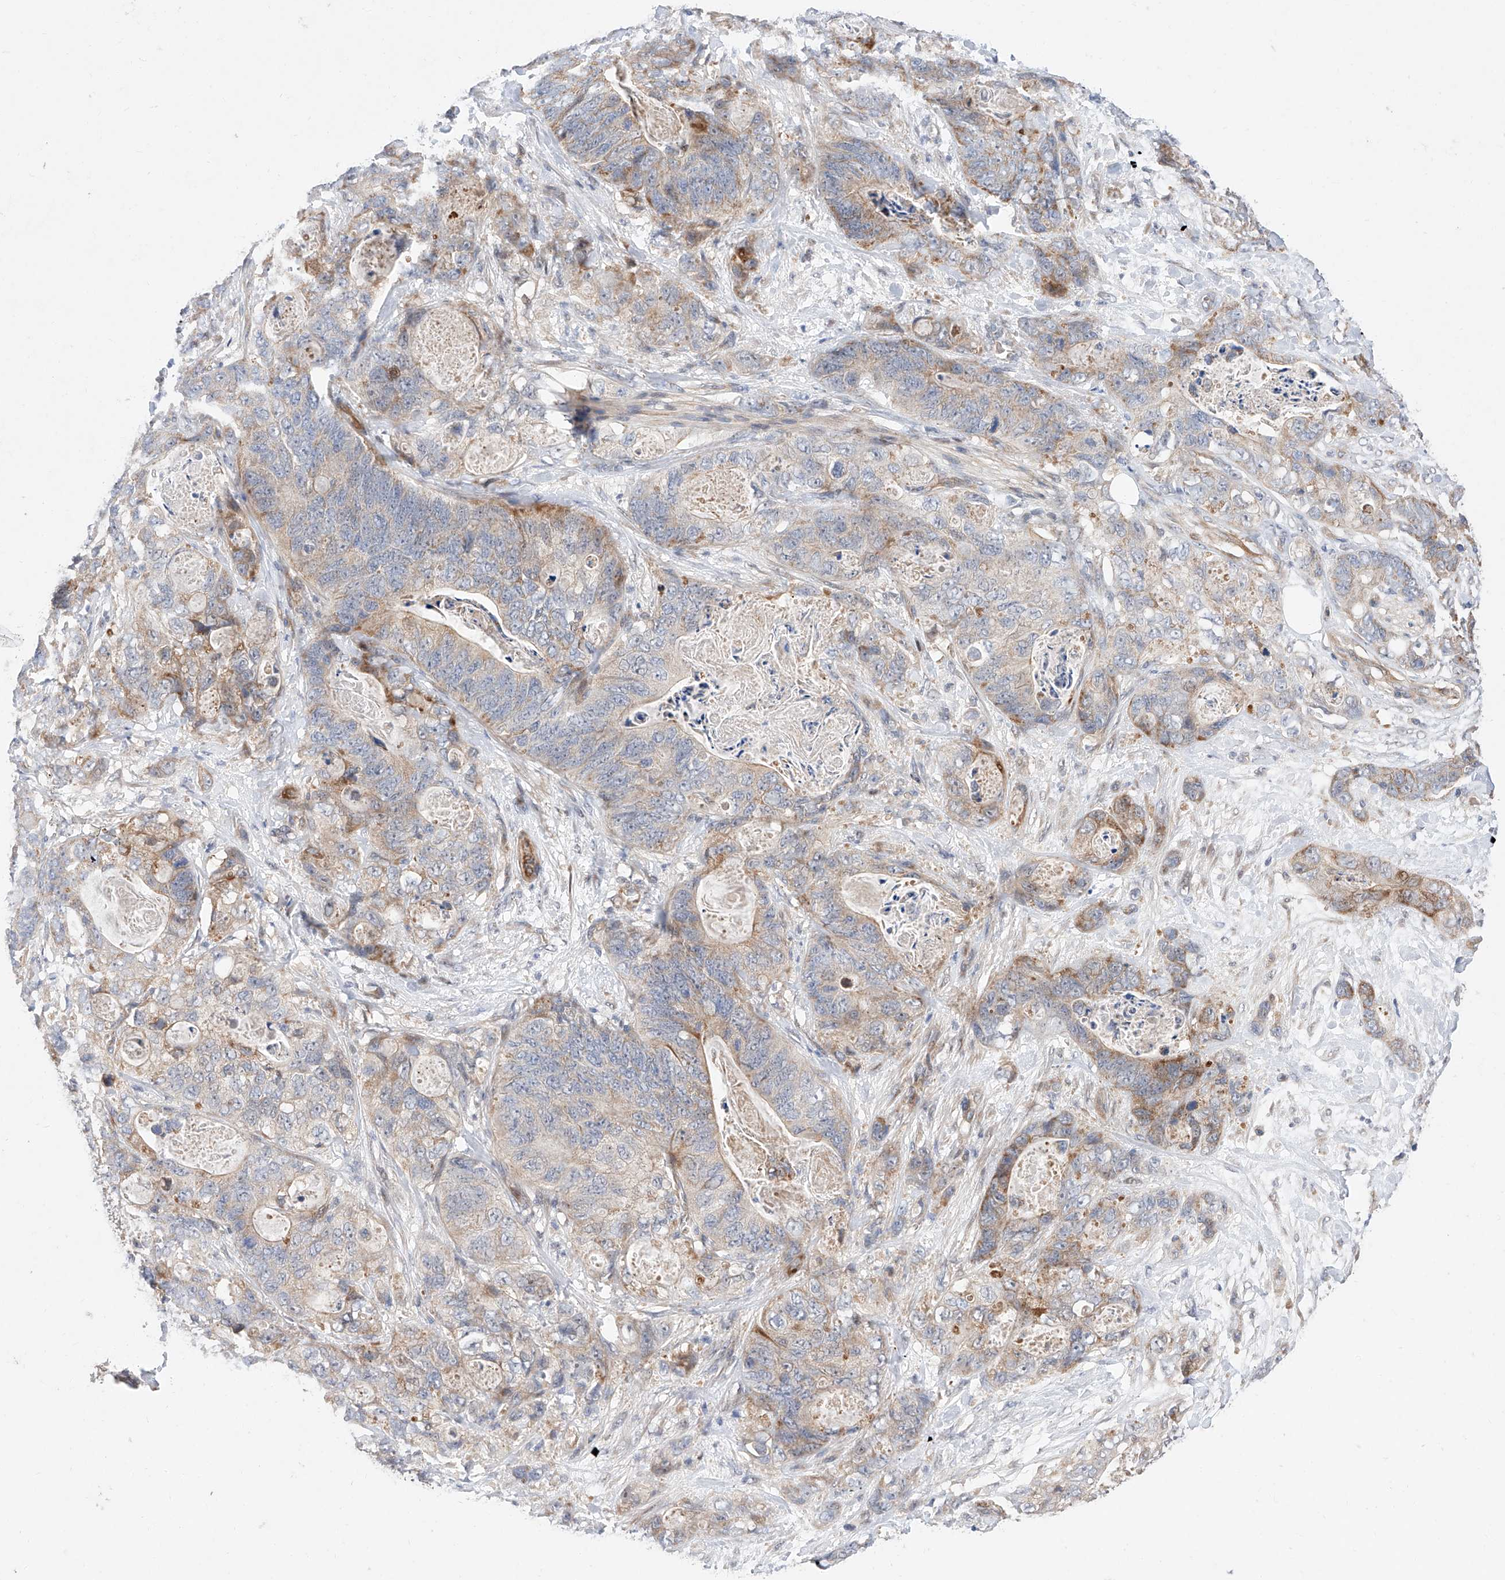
{"staining": {"intensity": "moderate", "quantity": "<25%", "location": "cytoplasmic/membranous"}, "tissue": "stomach cancer", "cell_type": "Tumor cells", "image_type": "cancer", "snomed": [{"axis": "morphology", "description": "Normal tissue, NOS"}, {"axis": "morphology", "description": "Adenocarcinoma, NOS"}, {"axis": "topography", "description": "Stomach"}], "caption": "A high-resolution image shows IHC staining of stomach cancer (adenocarcinoma), which reveals moderate cytoplasmic/membranous positivity in approximately <25% of tumor cells.", "gene": "FUCA2", "patient": {"sex": "female", "age": 89}}